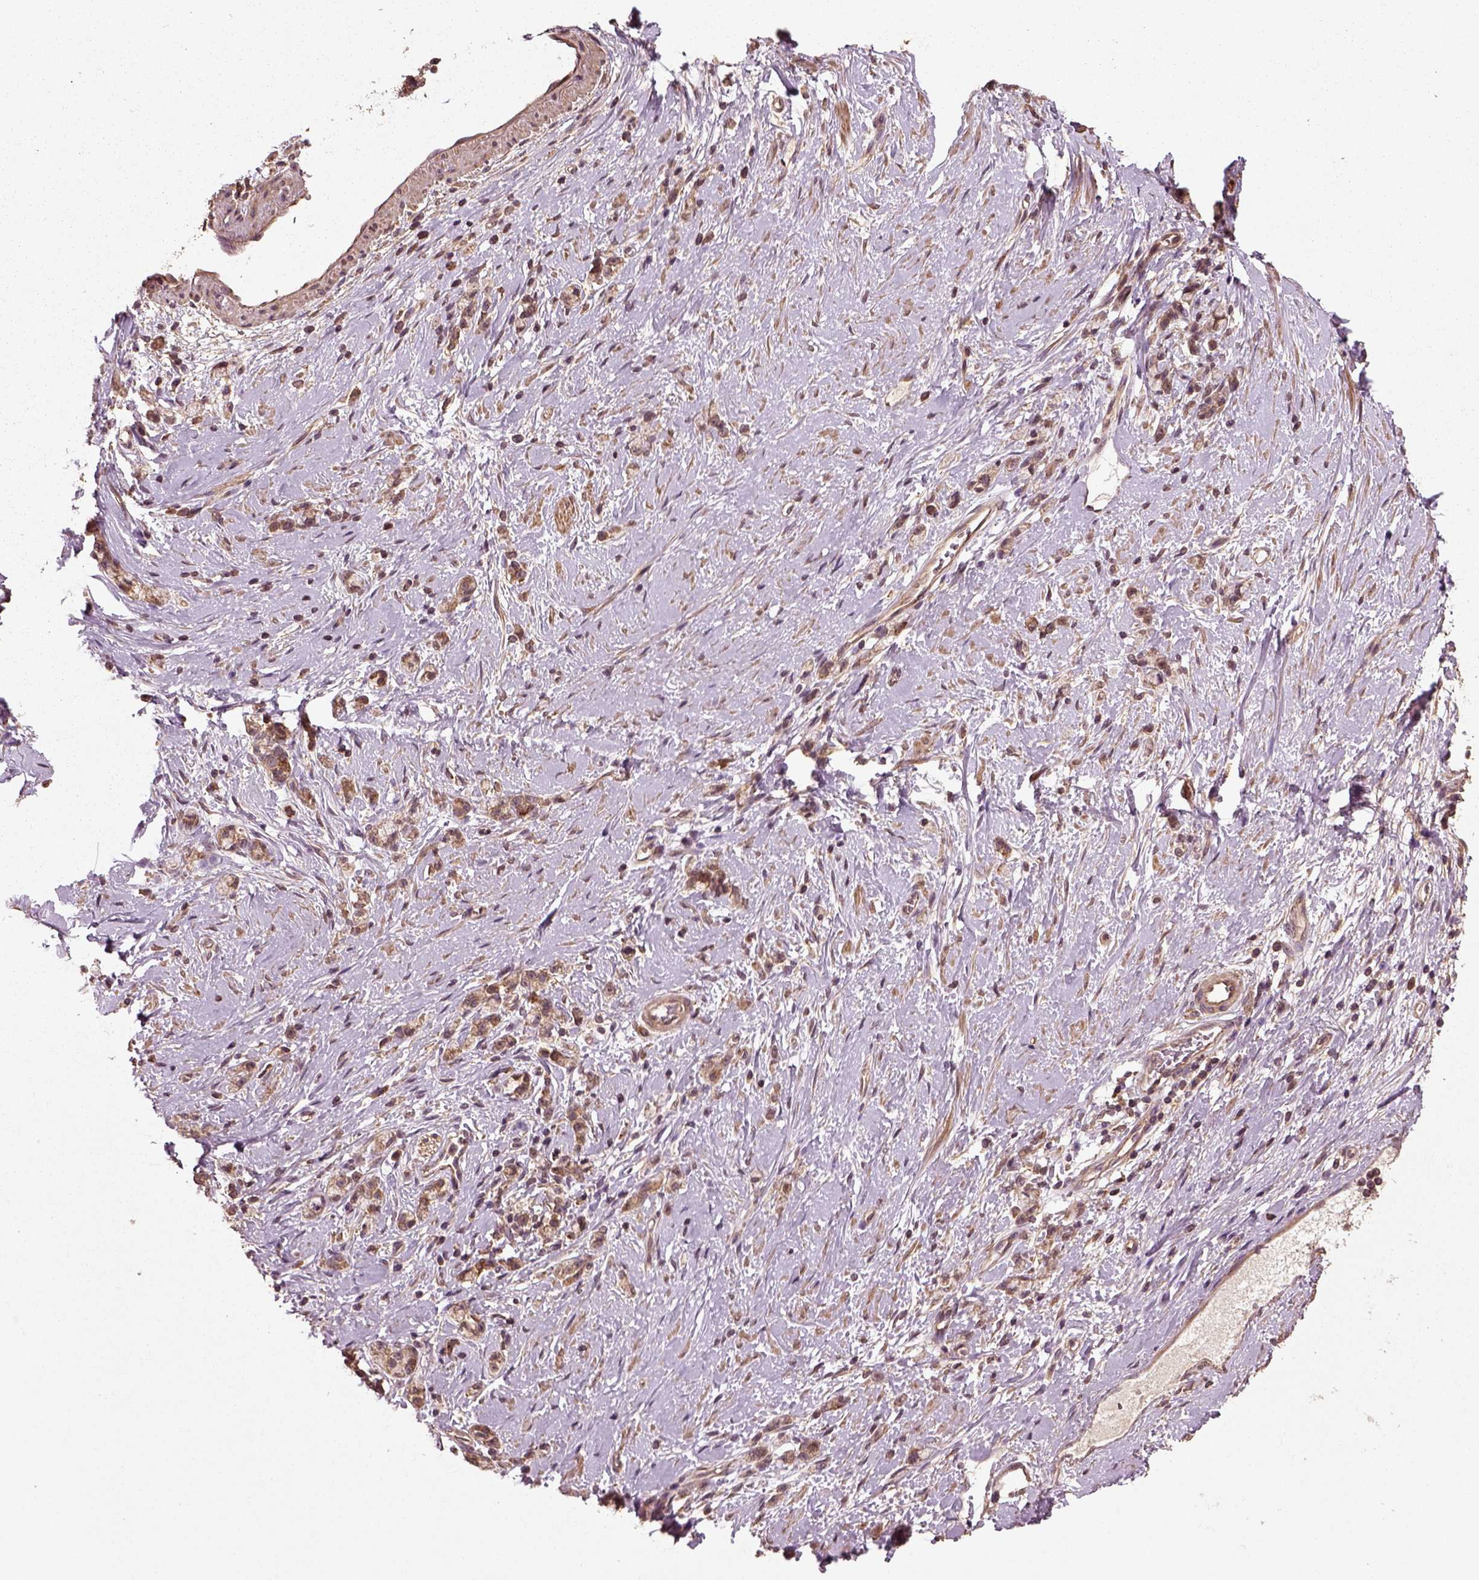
{"staining": {"intensity": "weak", "quantity": "25%-75%", "location": "cytoplasmic/membranous"}, "tissue": "stomach cancer", "cell_type": "Tumor cells", "image_type": "cancer", "snomed": [{"axis": "morphology", "description": "Adenocarcinoma, NOS"}, {"axis": "topography", "description": "Stomach"}], "caption": "Weak cytoplasmic/membranous expression for a protein is appreciated in approximately 25%-75% of tumor cells of stomach adenocarcinoma using immunohistochemistry.", "gene": "ERV3-1", "patient": {"sex": "male", "age": 58}}